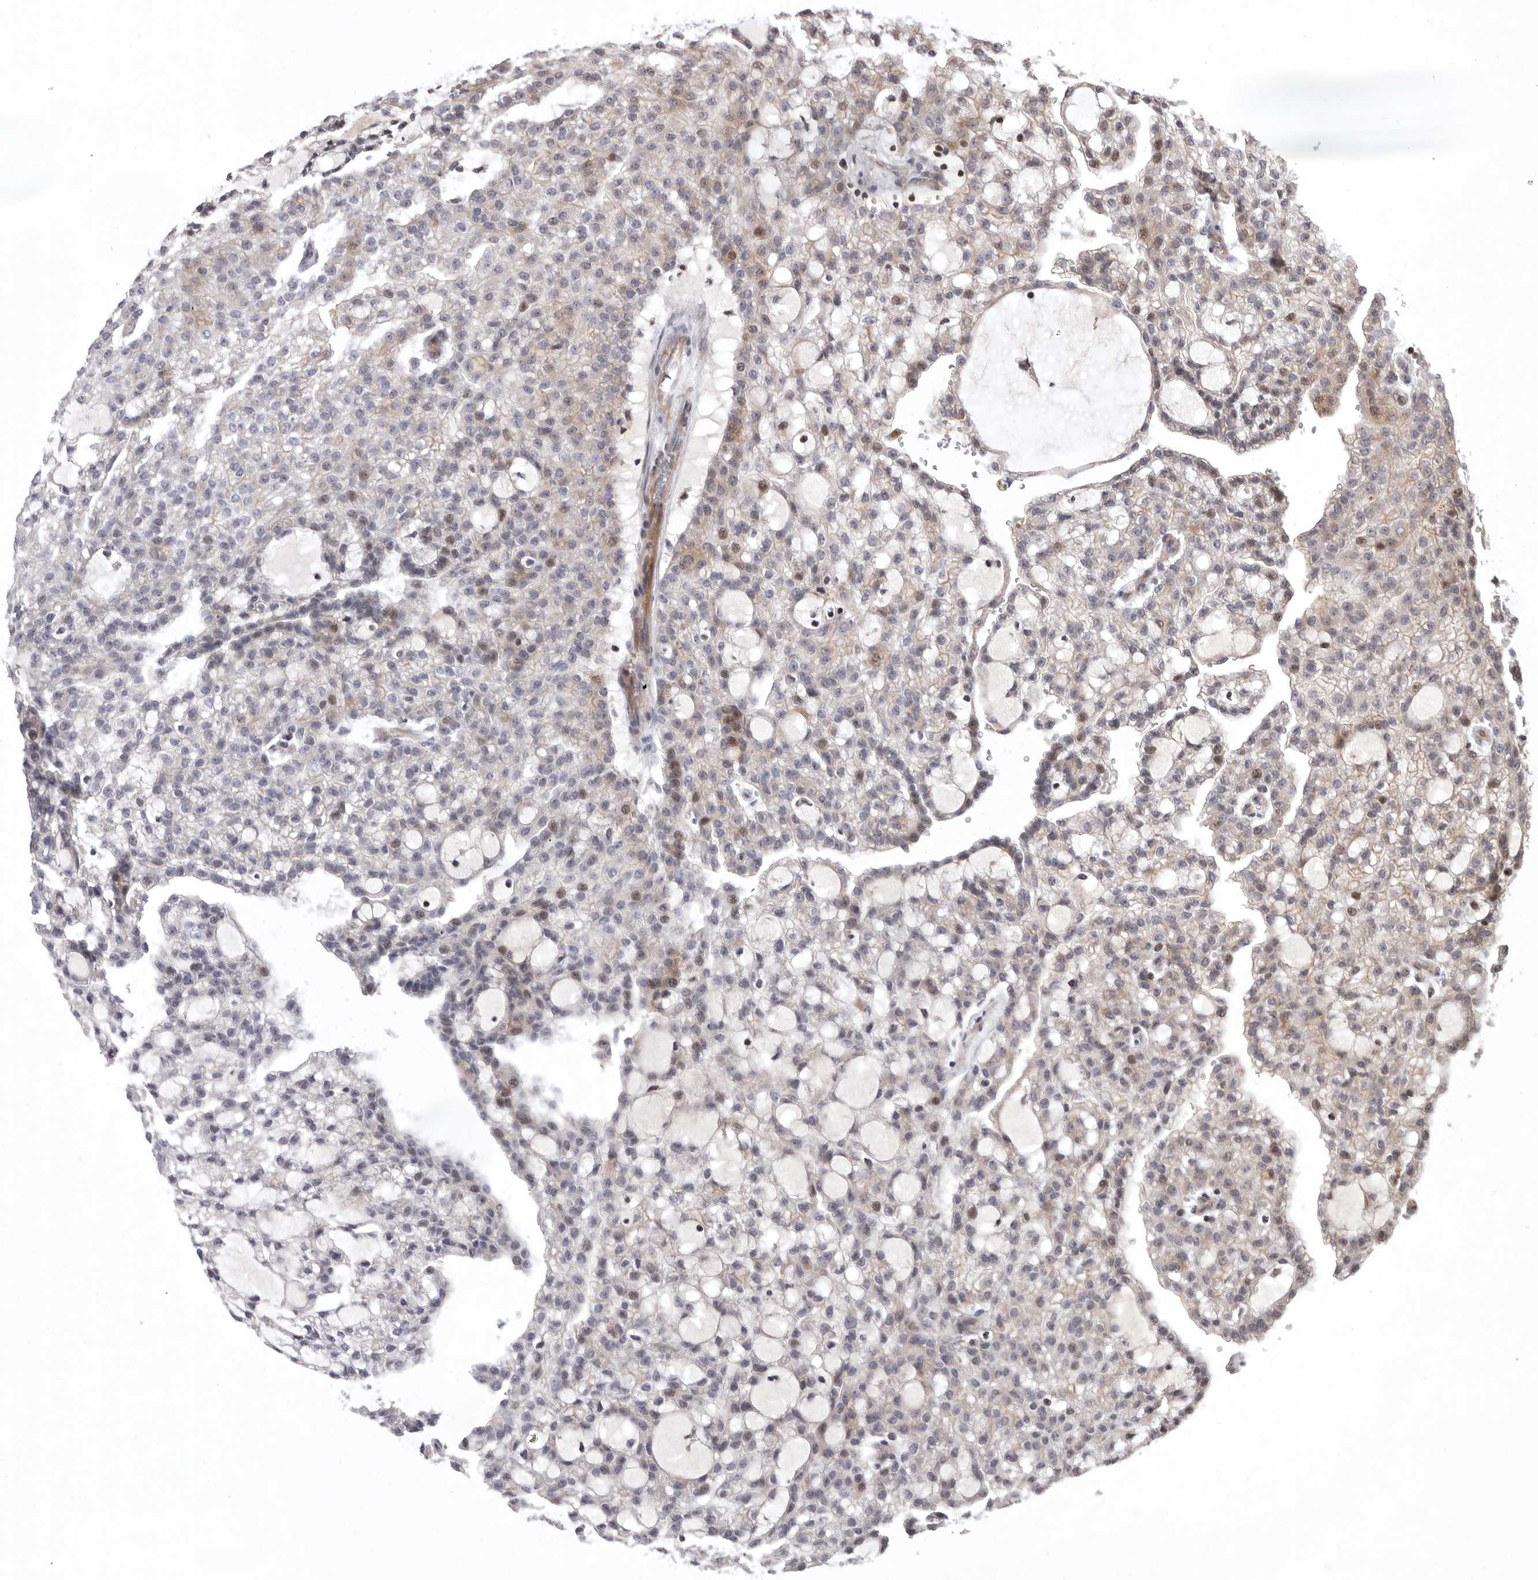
{"staining": {"intensity": "moderate", "quantity": "<25%", "location": "nuclear"}, "tissue": "renal cancer", "cell_type": "Tumor cells", "image_type": "cancer", "snomed": [{"axis": "morphology", "description": "Adenocarcinoma, NOS"}, {"axis": "topography", "description": "Kidney"}], "caption": "Immunohistochemical staining of renal adenocarcinoma demonstrates low levels of moderate nuclear protein staining in approximately <25% of tumor cells.", "gene": "AZIN1", "patient": {"sex": "male", "age": 63}}